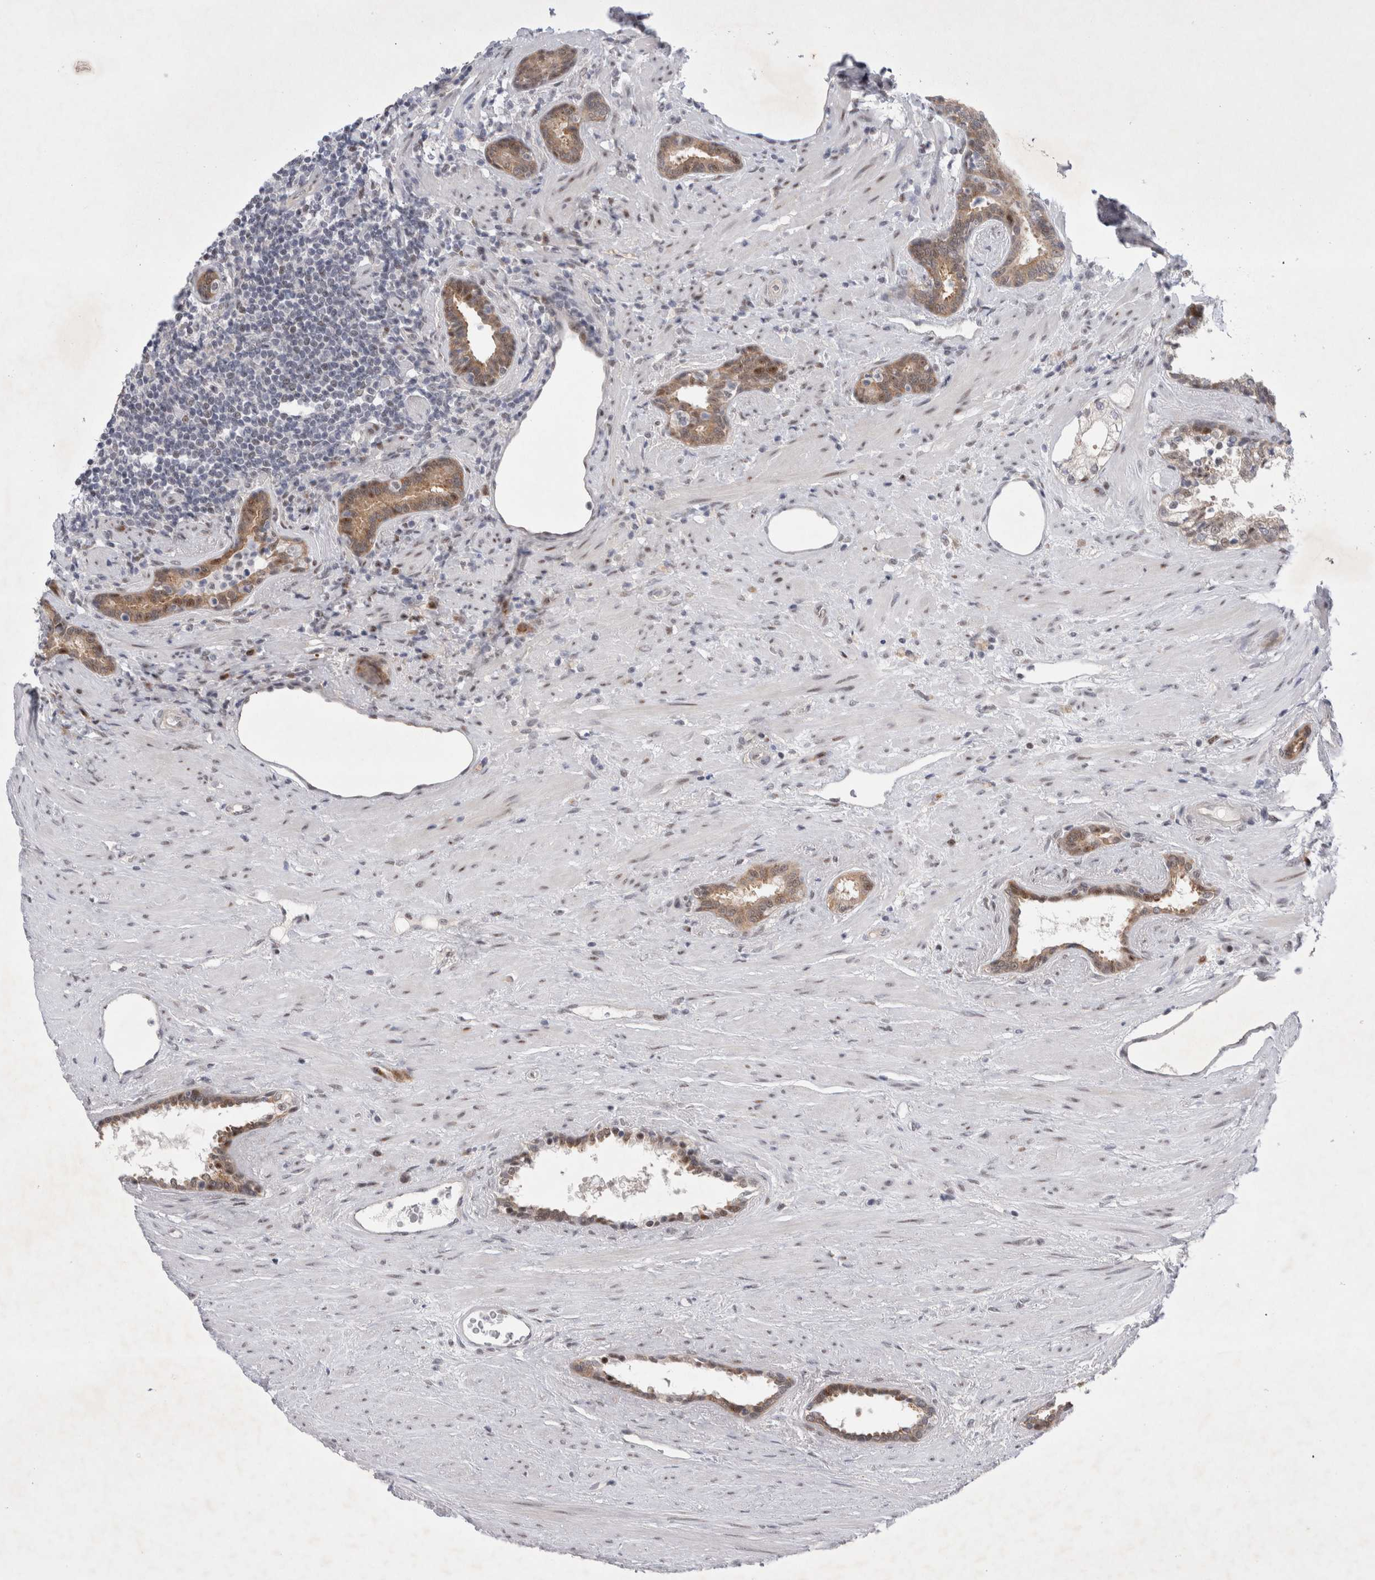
{"staining": {"intensity": "moderate", "quantity": ">75%", "location": "cytoplasmic/membranous,nuclear"}, "tissue": "prostate cancer", "cell_type": "Tumor cells", "image_type": "cancer", "snomed": [{"axis": "morphology", "description": "Adenocarcinoma, High grade"}, {"axis": "topography", "description": "Prostate"}], "caption": "Prostate cancer was stained to show a protein in brown. There is medium levels of moderate cytoplasmic/membranous and nuclear positivity in about >75% of tumor cells.", "gene": "WIPF2", "patient": {"sex": "male", "age": 71}}